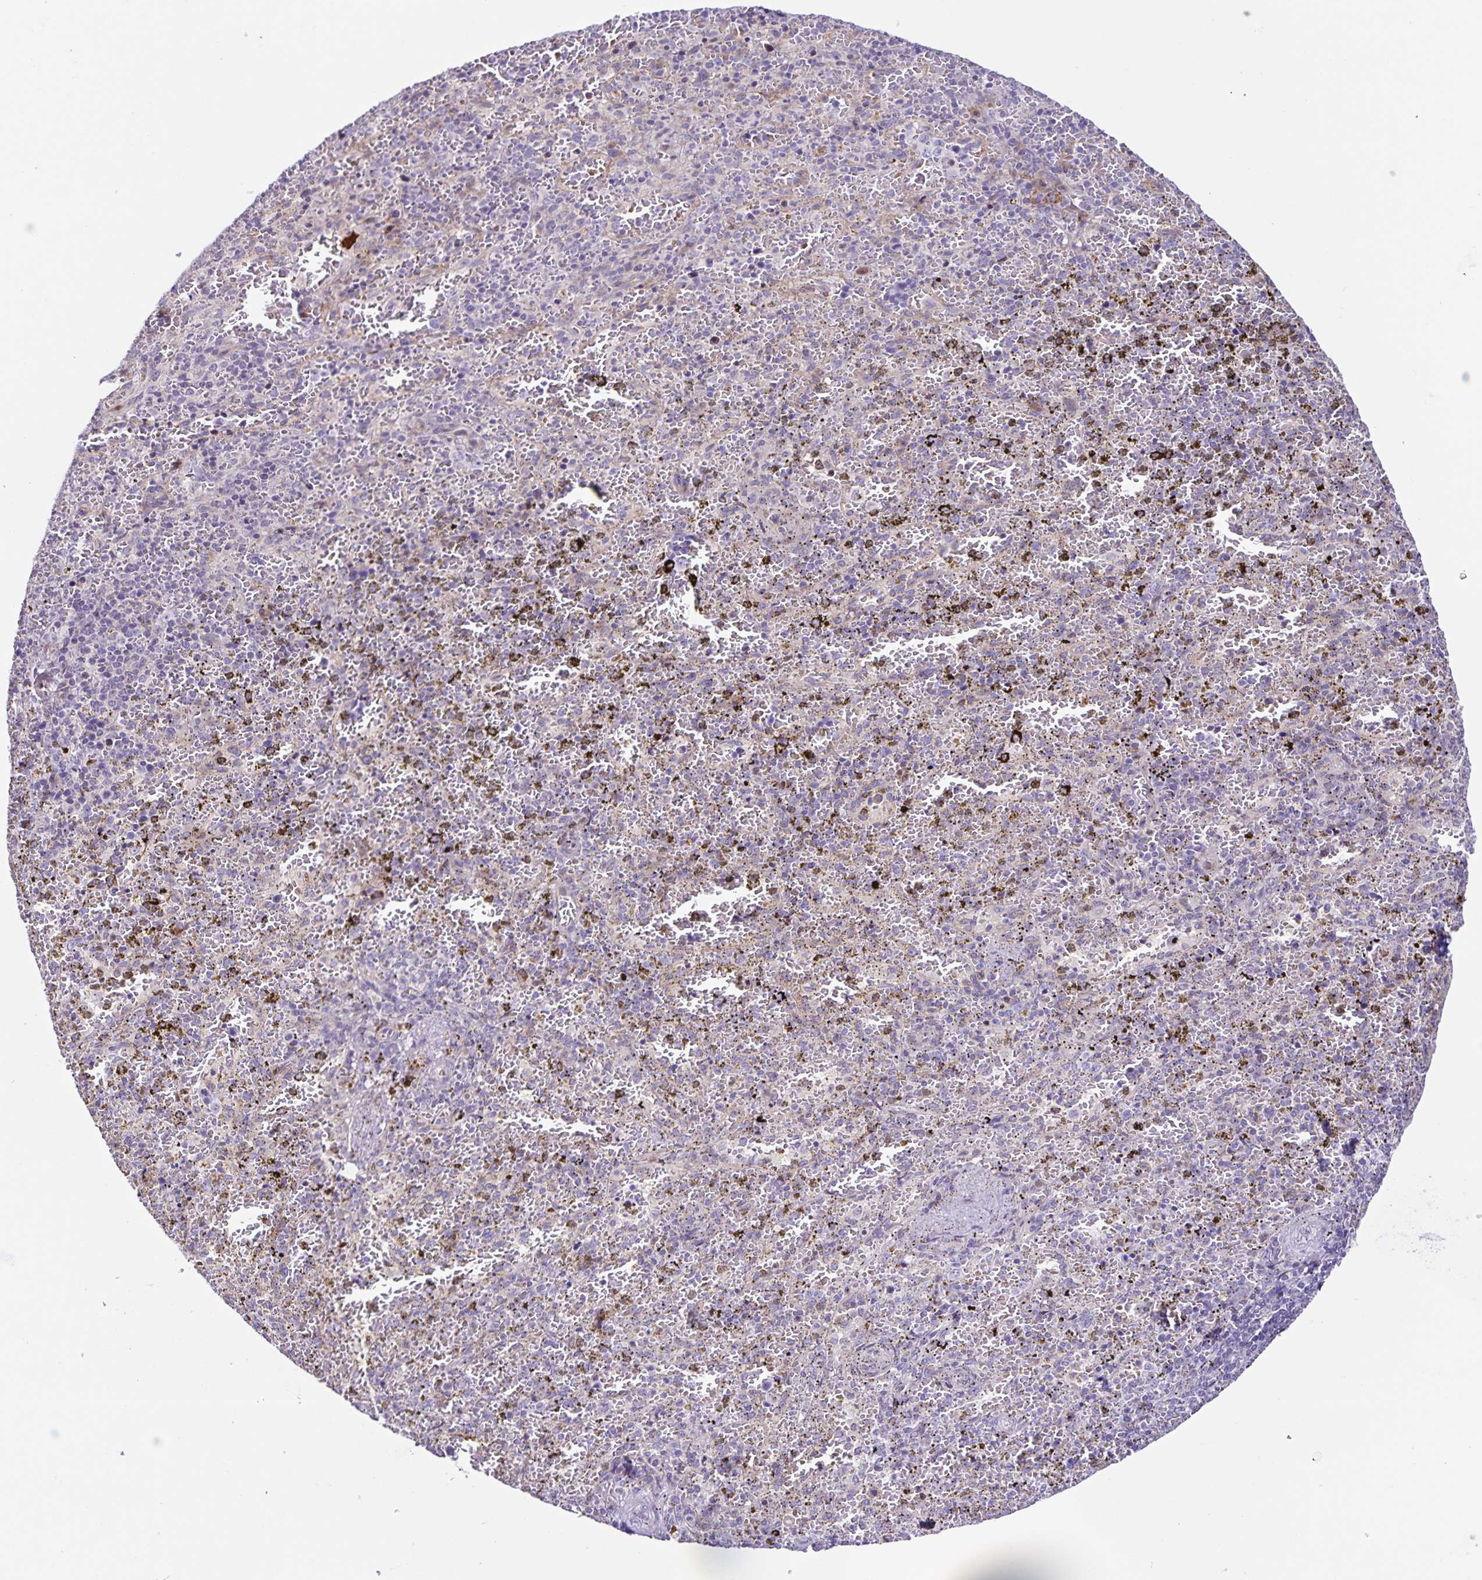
{"staining": {"intensity": "negative", "quantity": "none", "location": "none"}, "tissue": "spleen", "cell_type": "Cells in red pulp", "image_type": "normal", "snomed": [{"axis": "morphology", "description": "Normal tissue, NOS"}, {"axis": "topography", "description": "Spleen"}], "caption": "Normal spleen was stained to show a protein in brown. There is no significant staining in cells in red pulp. The staining is performed using DAB (3,3'-diaminobenzidine) brown chromogen with nuclei counter-stained in using hematoxylin.", "gene": "RNFT2", "patient": {"sex": "female", "age": 50}}